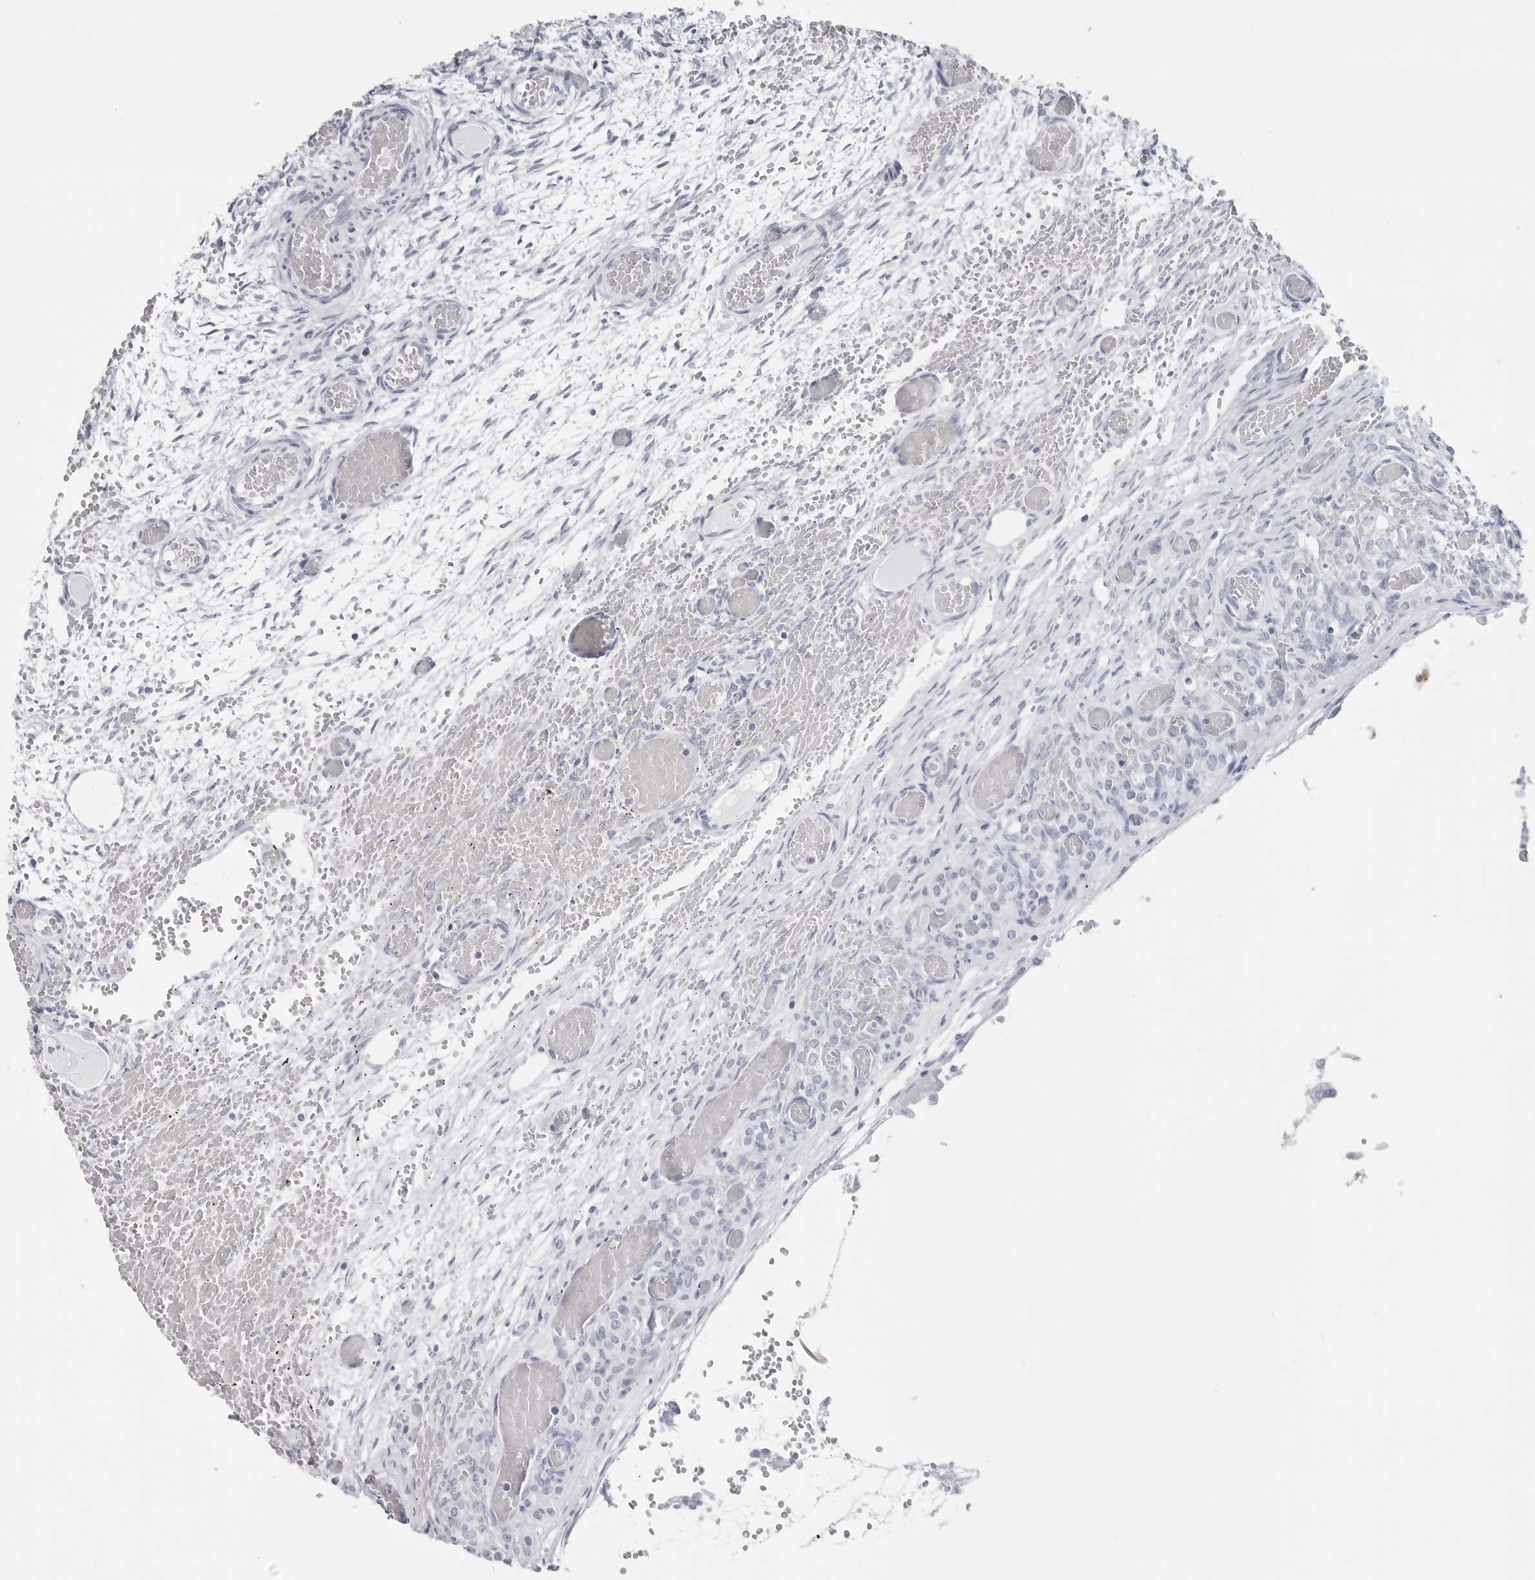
{"staining": {"intensity": "negative", "quantity": "none", "location": "none"}, "tissue": "ovary", "cell_type": "Ovarian stroma cells", "image_type": "normal", "snomed": [{"axis": "morphology", "description": "Adenocarcinoma, NOS"}, {"axis": "topography", "description": "Endometrium"}], "caption": "This is an IHC micrograph of normal ovary. There is no positivity in ovarian stroma cells.", "gene": "CST2", "patient": {"sex": "female", "age": 32}}